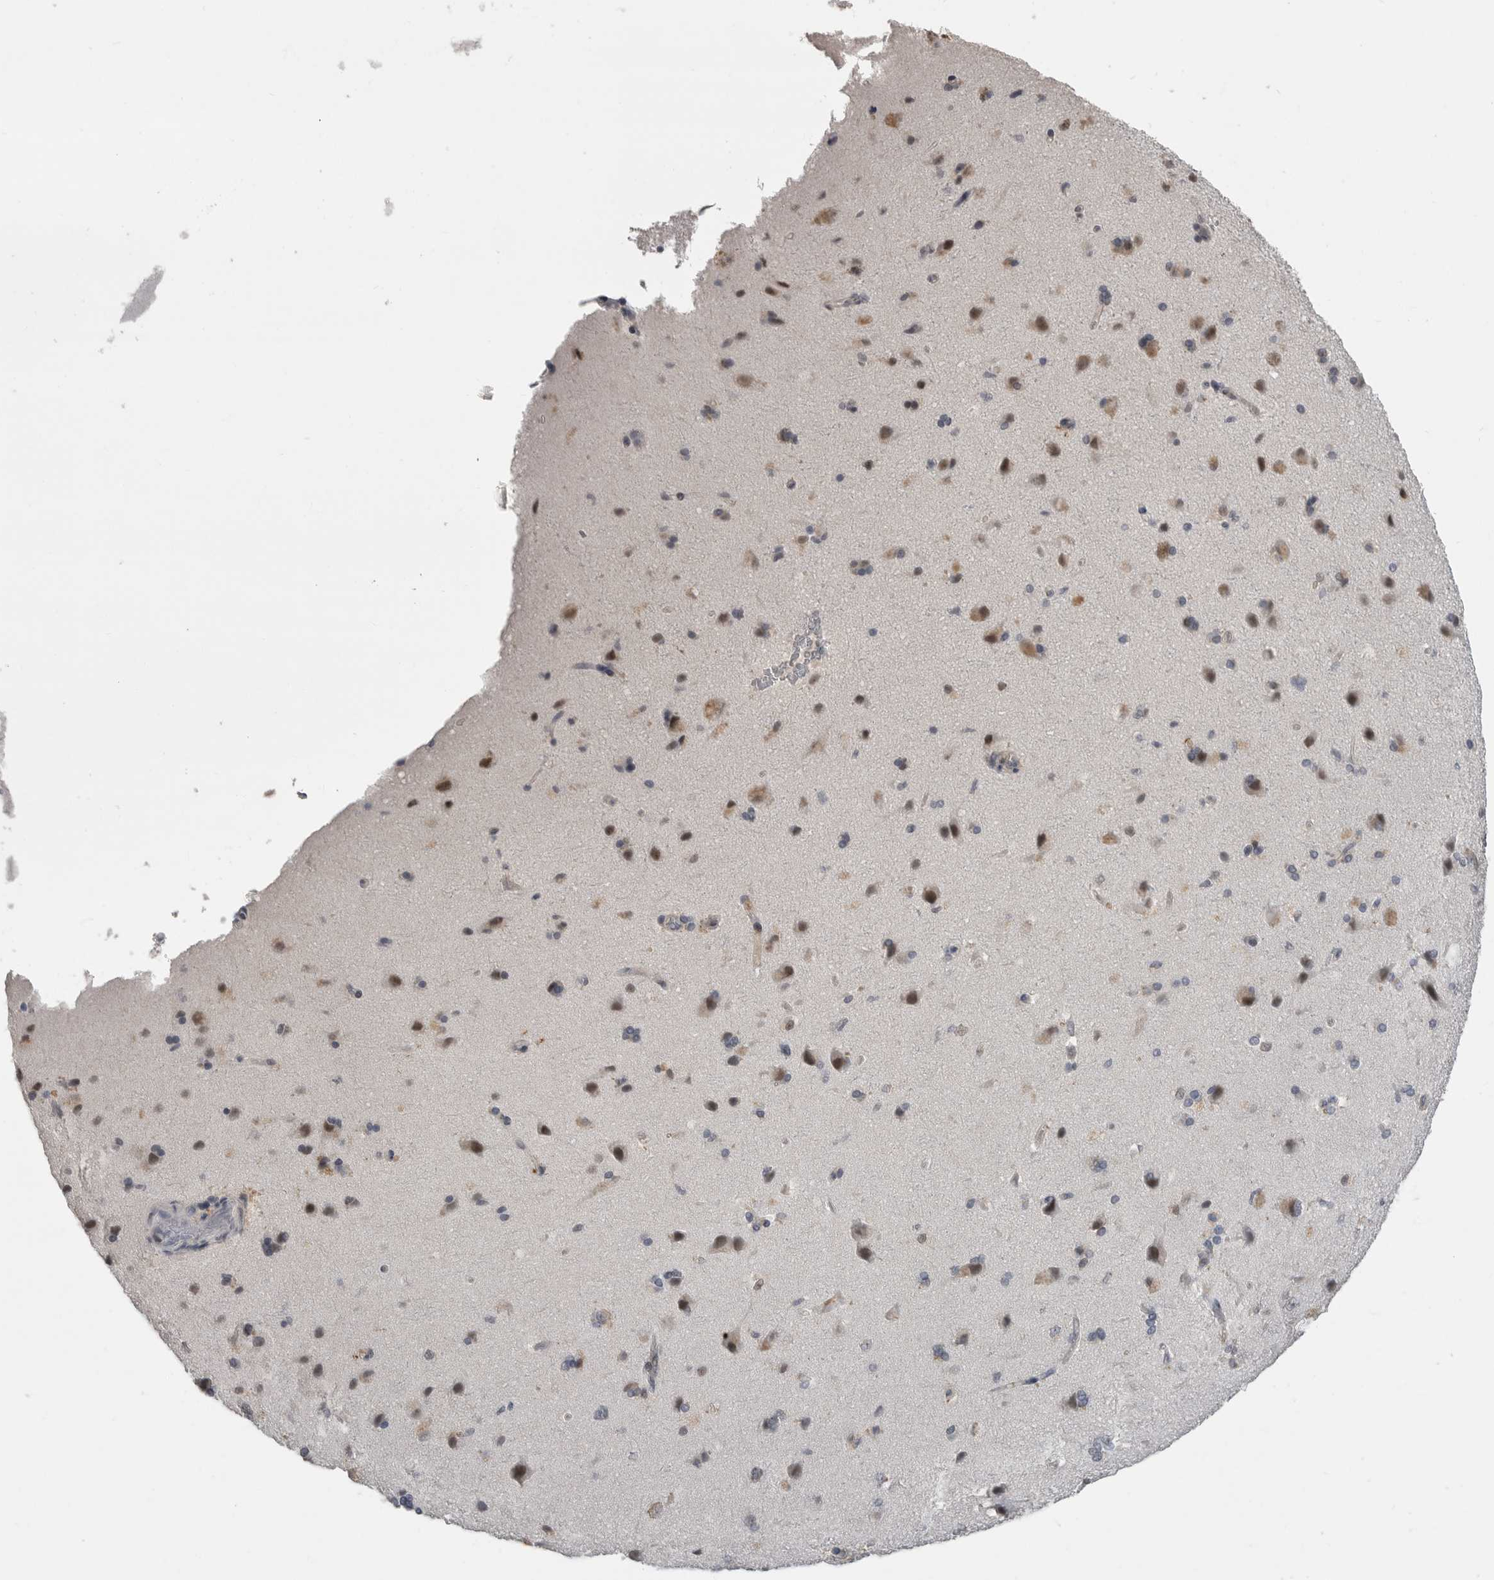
{"staining": {"intensity": "weak", "quantity": "25%-75%", "location": "cytoplasmic/membranous"}, "tissue": "cerebral cortex", "cell_type": "Endothelial cells", "image_type": "normal", "snomed": [{"axis": "morphology", "description": "Normal tissue, NOS"}, {"axis": "topography", "description": "Cerebral cortex"}], "caption": "Immunohistochemistry (IHC) (DAB (3,3'-diaminobenzidine)) staining of unremarkable cerebral cortex displays weak cytoplasmic/membranous protein positivity in about 25%-75% of endothelial cells.", "gene": "PLEKHF1", "patient": {"sex": "male", "age": 62}}